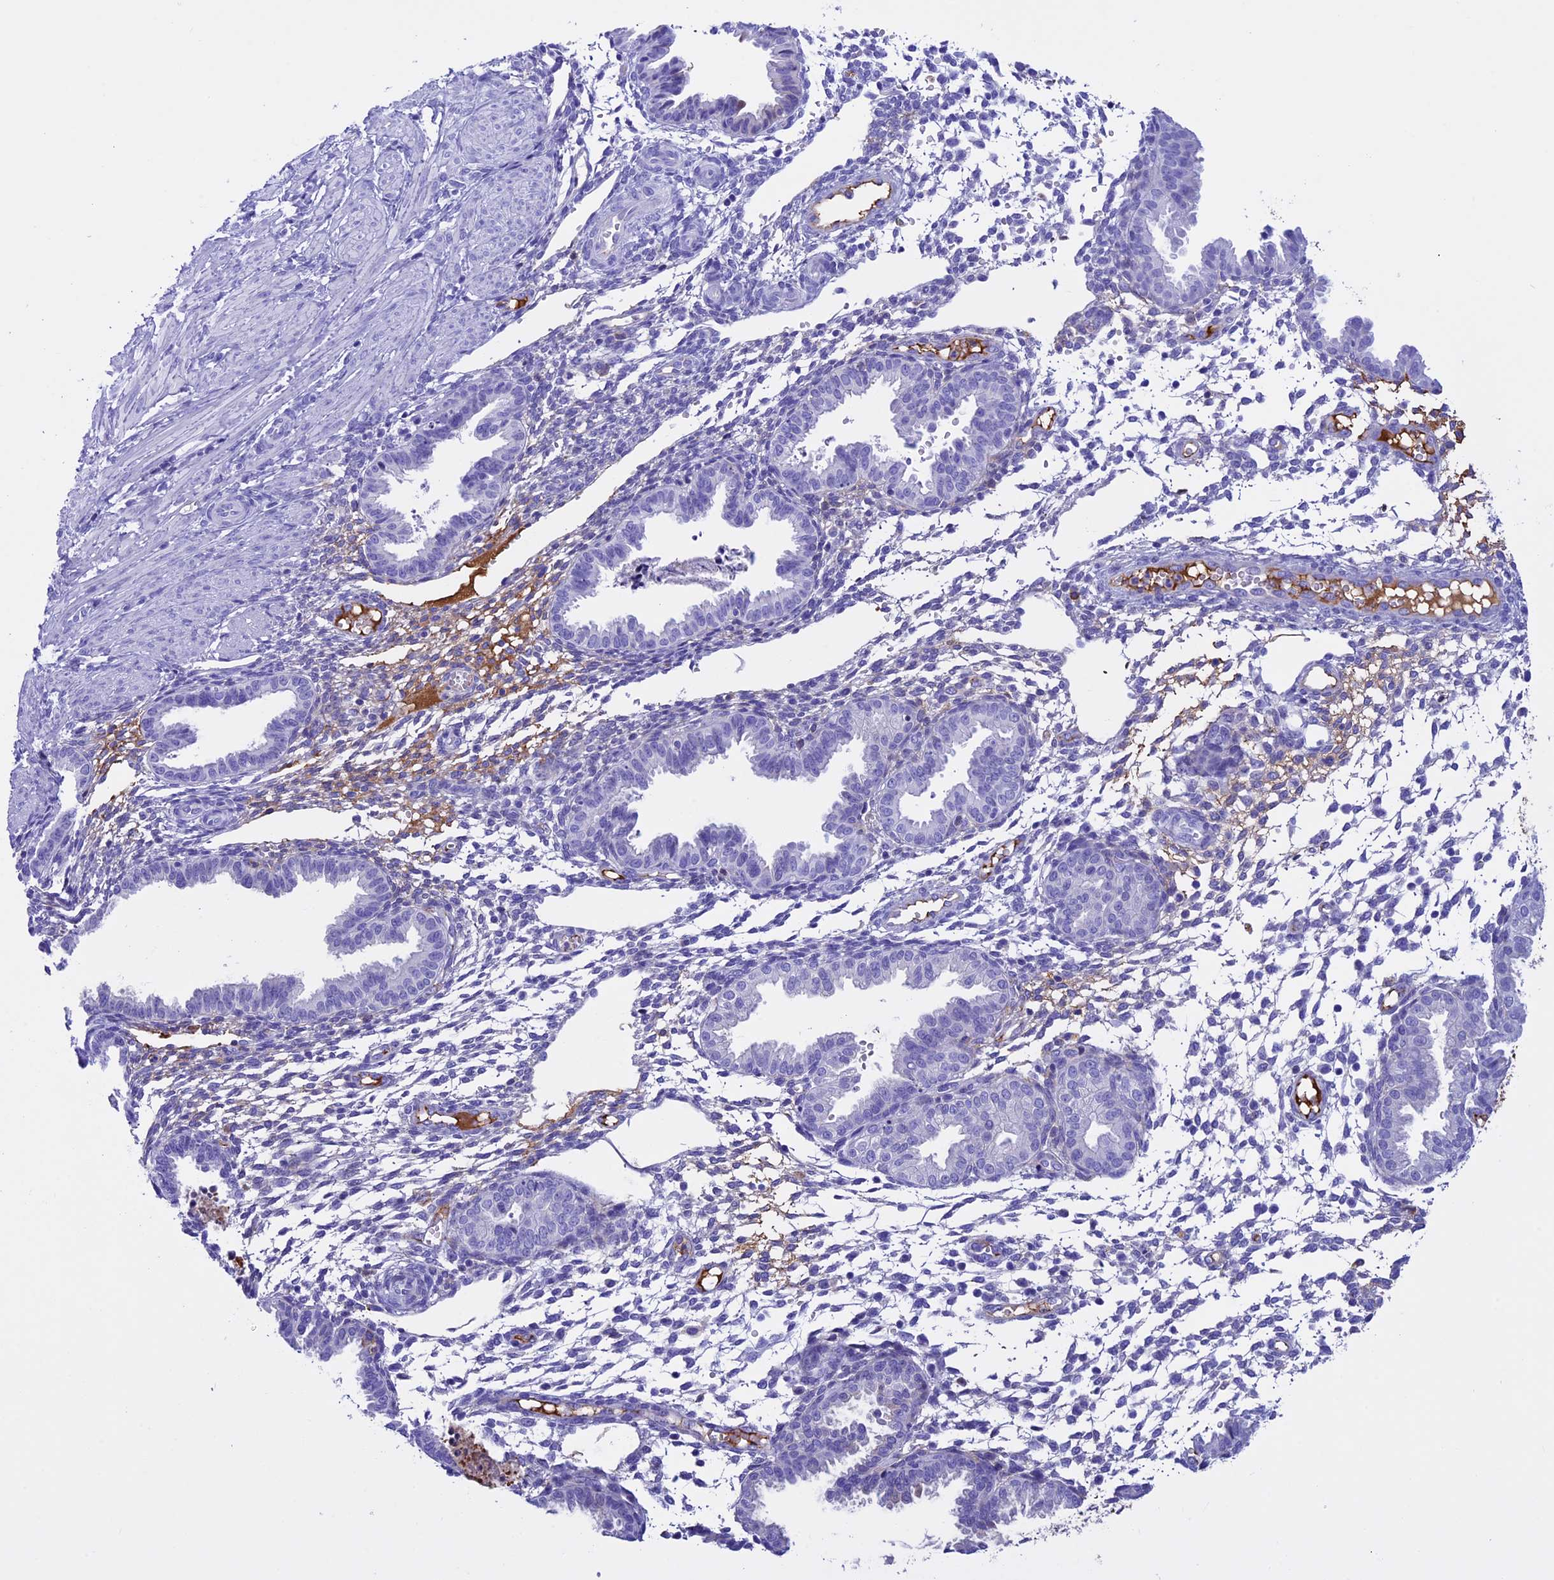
{"staining": {"intensity": "negative", "quantity": "none", "location": "none"}, "tissue": "endometrium", "cell_type": "Cells in endometrial stroma", "image_type": "normal", "snomed": [{"axis": "morphology", "description": "Normal tissue, NOS"}, {"axis": "topography", "description": "Endometrium"}], "caption": "A histopathology image of human endometrium is negative for staining in cells in endometrial stroma. (IHC, brightfield microscopy, high magnification).", "gene": "IGSF6", "patient": {"sex": "female", "age": 33}}